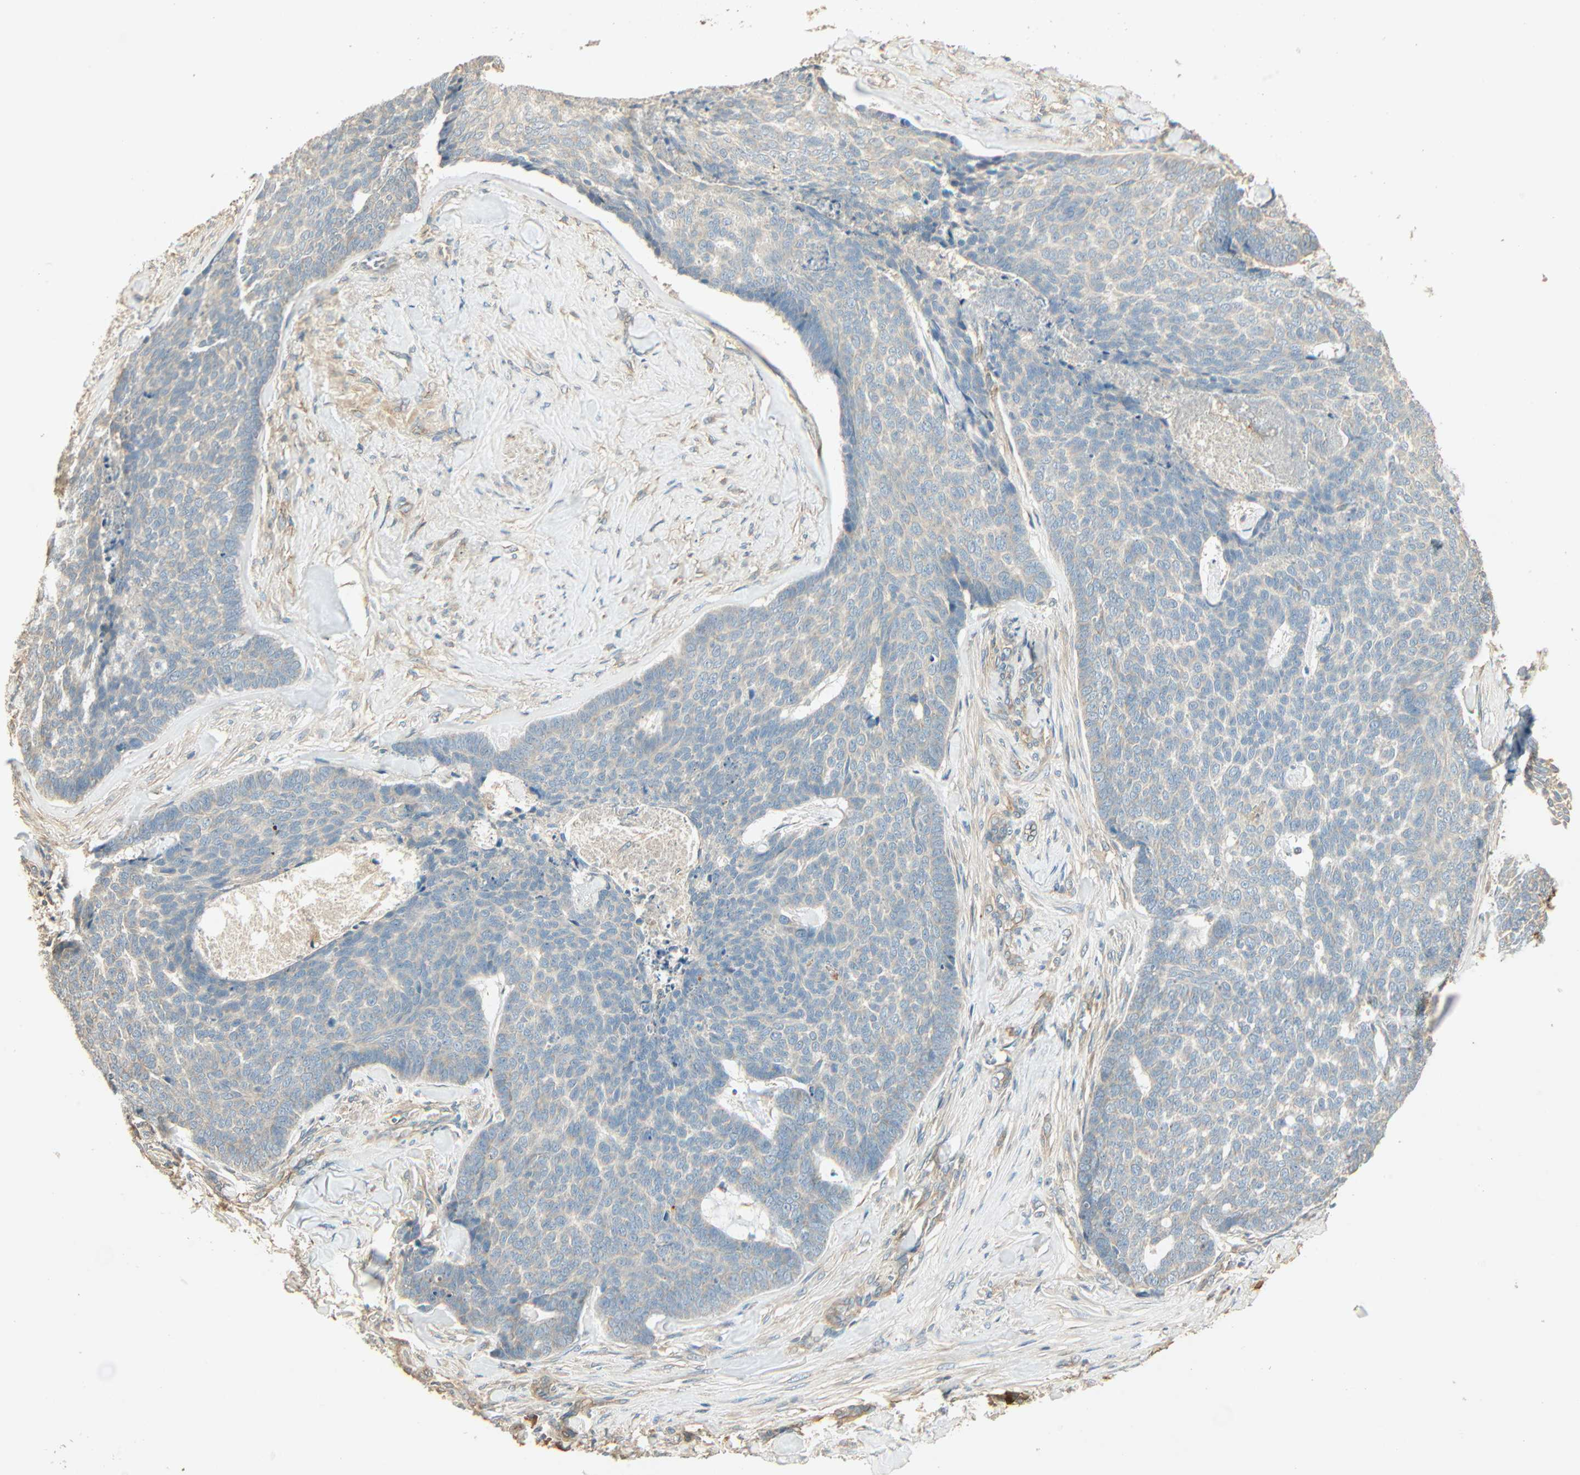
{"staining": {"intensity": "negative", "quantity": "none", "location": "none"}, "tissue": "skin cancer", "cell_type": "Tumor cells", "image_type": "cancer", "snomed": [{"axis": "morphology", "description": "Basal cell carcinoma"}, {"axis": "topography", "description": "Skin"}], "caption": "IHC photomicrograph of skin cancer stained for a protein (brown), which displays no staining in tumor cells.", "gene": "GALK1", "patient": {"sex": "male", "age": 84}}